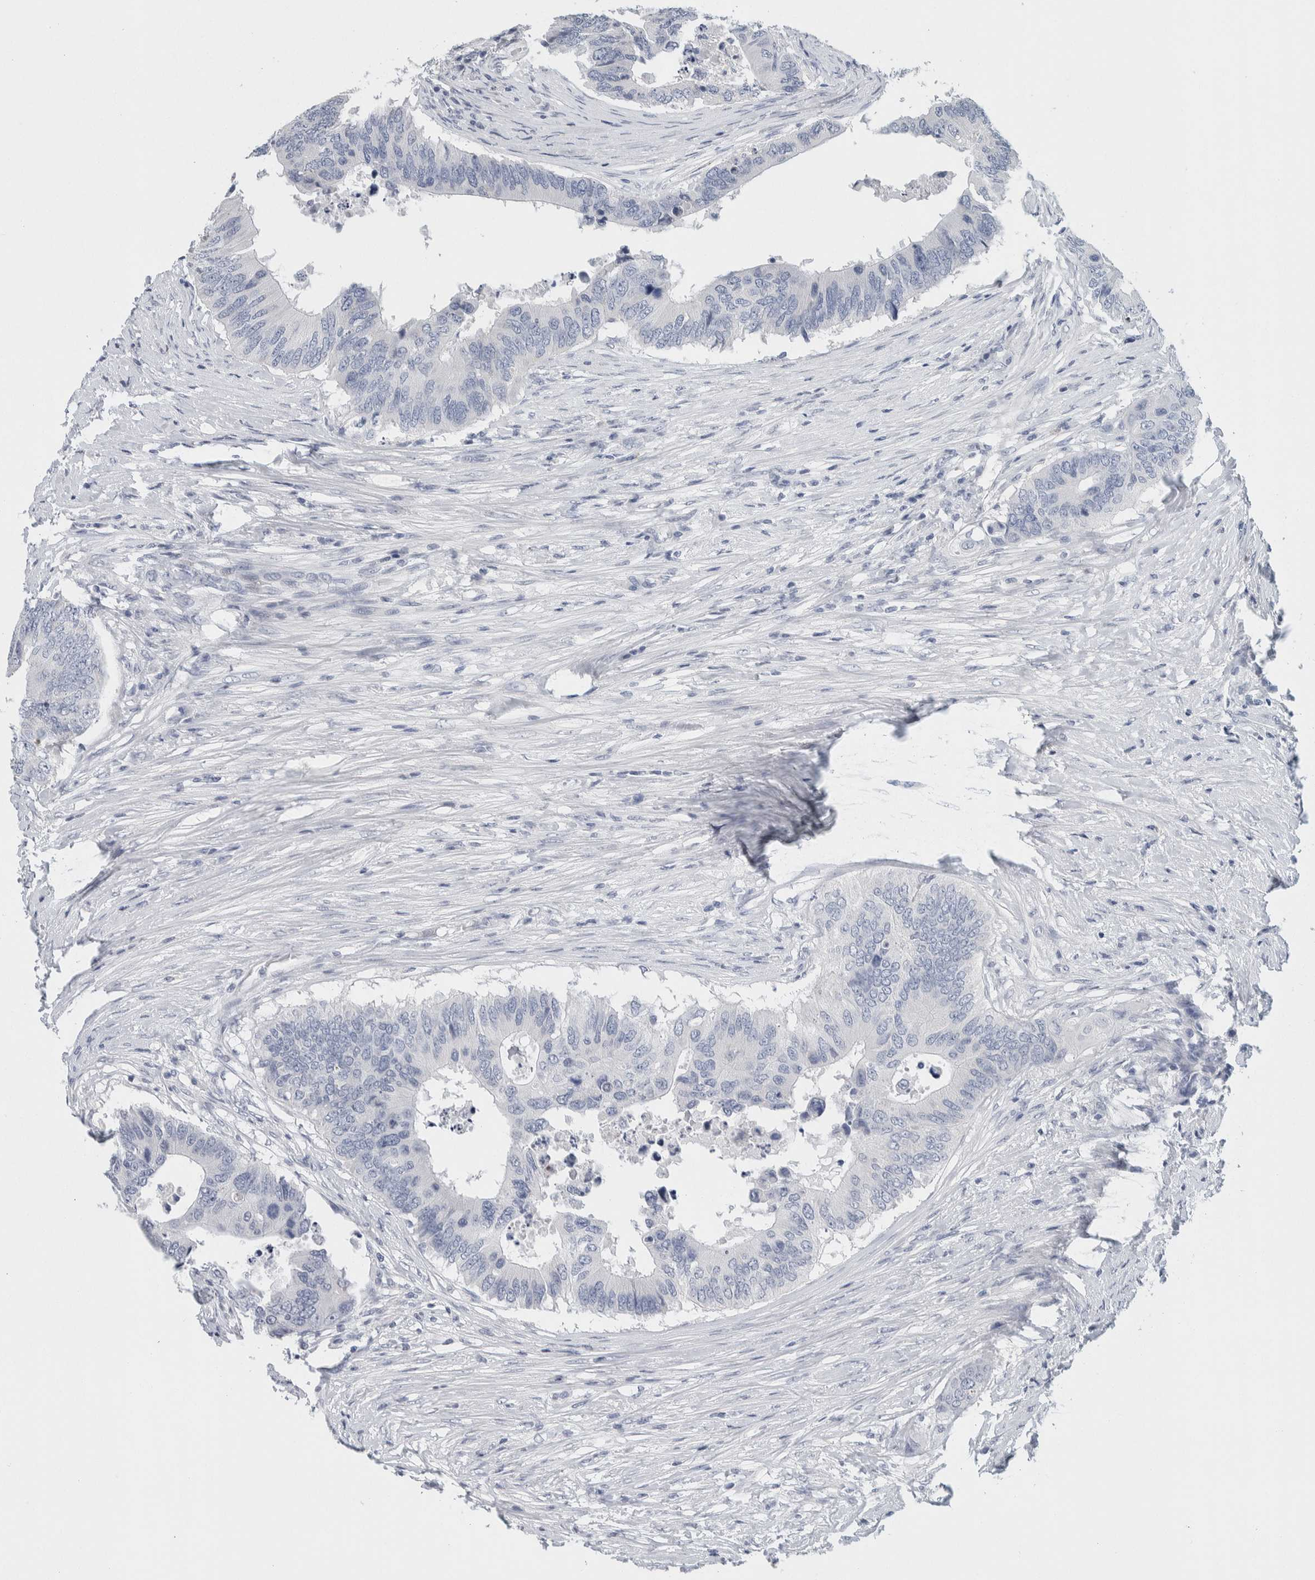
{"staining": {"intensity": "negative", "quantity": "none", "location": "none"}, "tissue": "colorectal cancer", "cell_type": "Tumor cells", "image_type": "cancer", "snomed": [{"axis": "morphology", "description": "Adenocarcinoma, NOS"}, {"axis": "topography", "description": "Colon"}], "caption": "DAB (3,3'-diaminobenzidine) immunohistochemical staining of human adenocarcinoma (colorectal) exhibits no significant expression in tumor cells.", "gene": "SCN2A", "patient": {"sex": "male", "age": 71}}